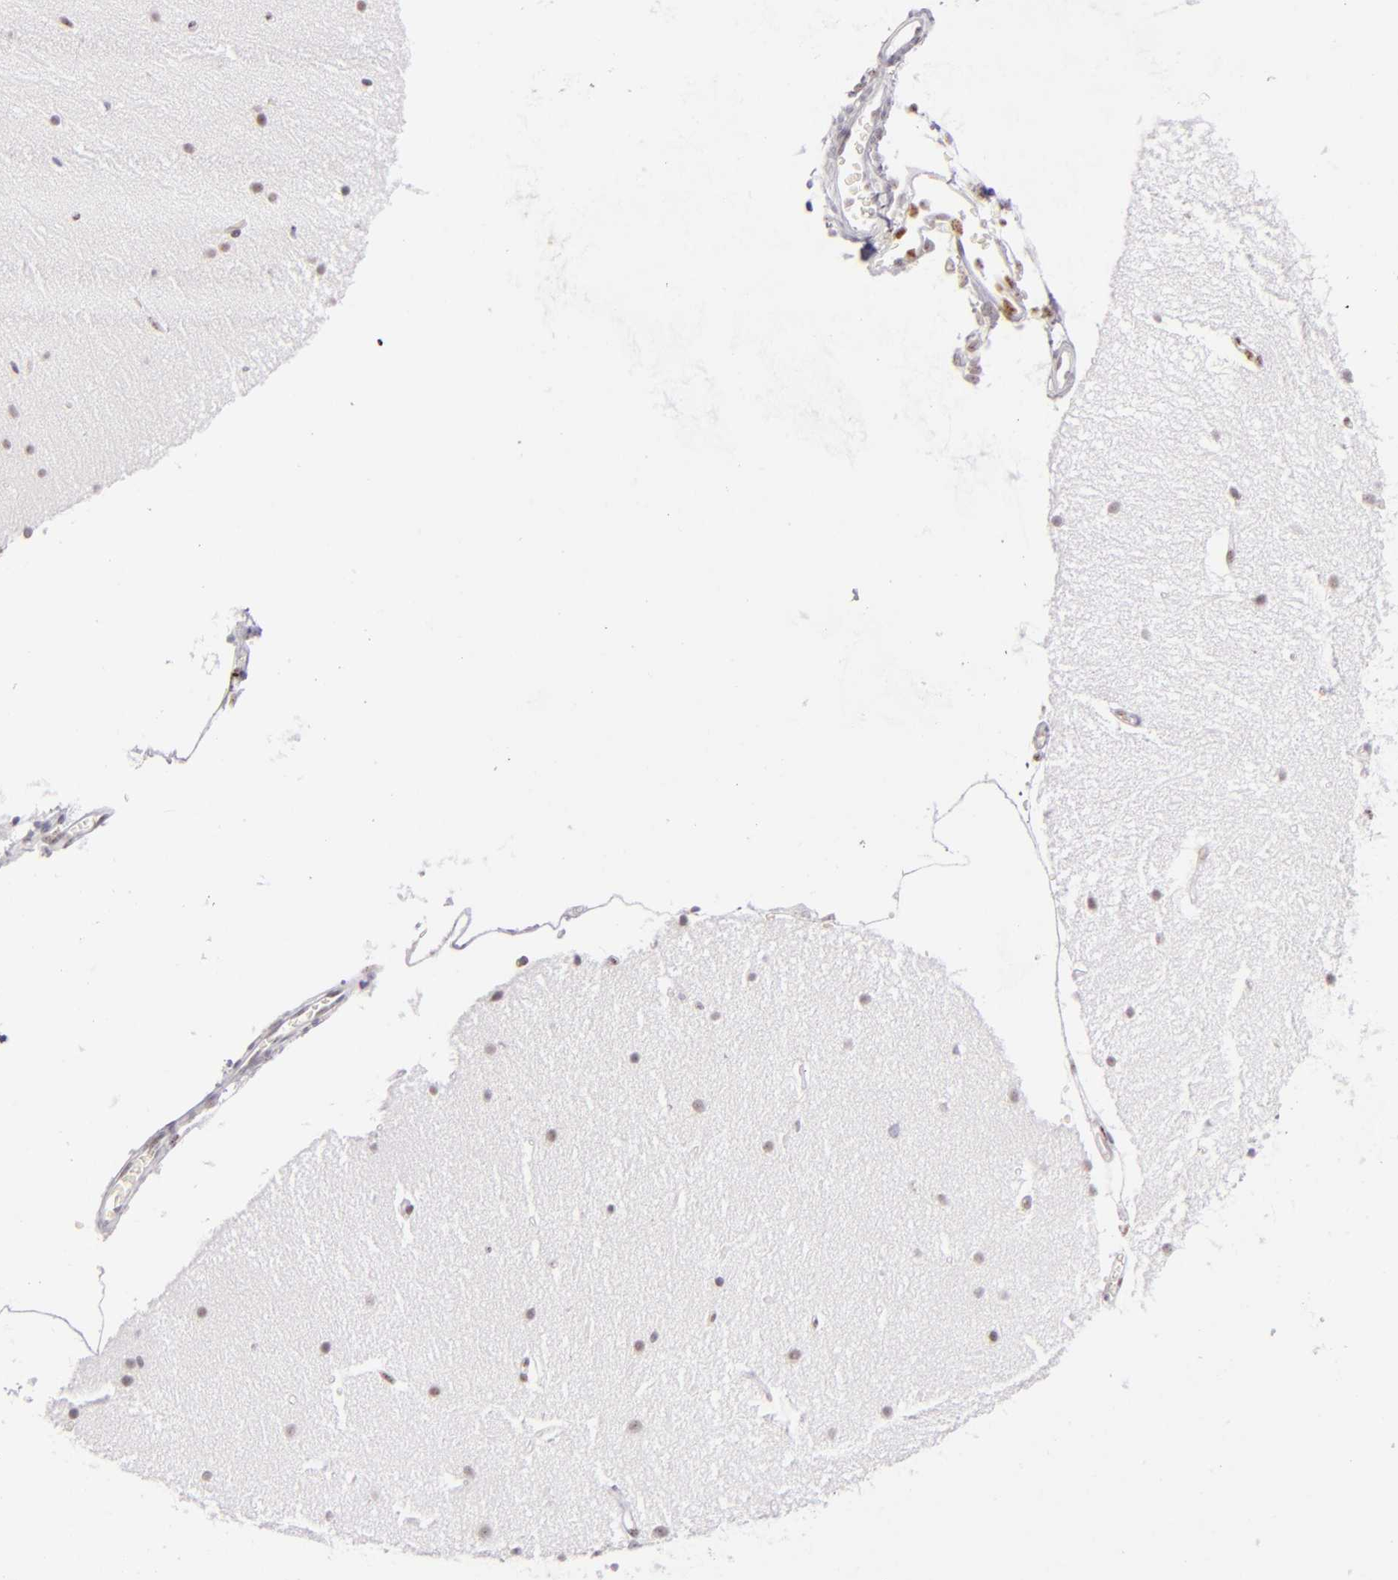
{"staining": {"intensity": "moderate", "quantity": "<25%", "location": "nuclear"}, "tissue": "cerebellum", "cell_type": "Cells in granular layer", "image_type": "normal", "snomed": [{"axis": "morphology", "description": "Normal tissue, NOS"}, {"axis": "topography", "description": "Cerebellum"}], "caption": "Immunohistochemical staining of unremarkable human cerebellum reveals <25% levels of moderate nuclear protein staining in approximately <25% of cells in granular layer.", "gene": "TOP3A", "patient": {"sex": "female", "age": 54}}